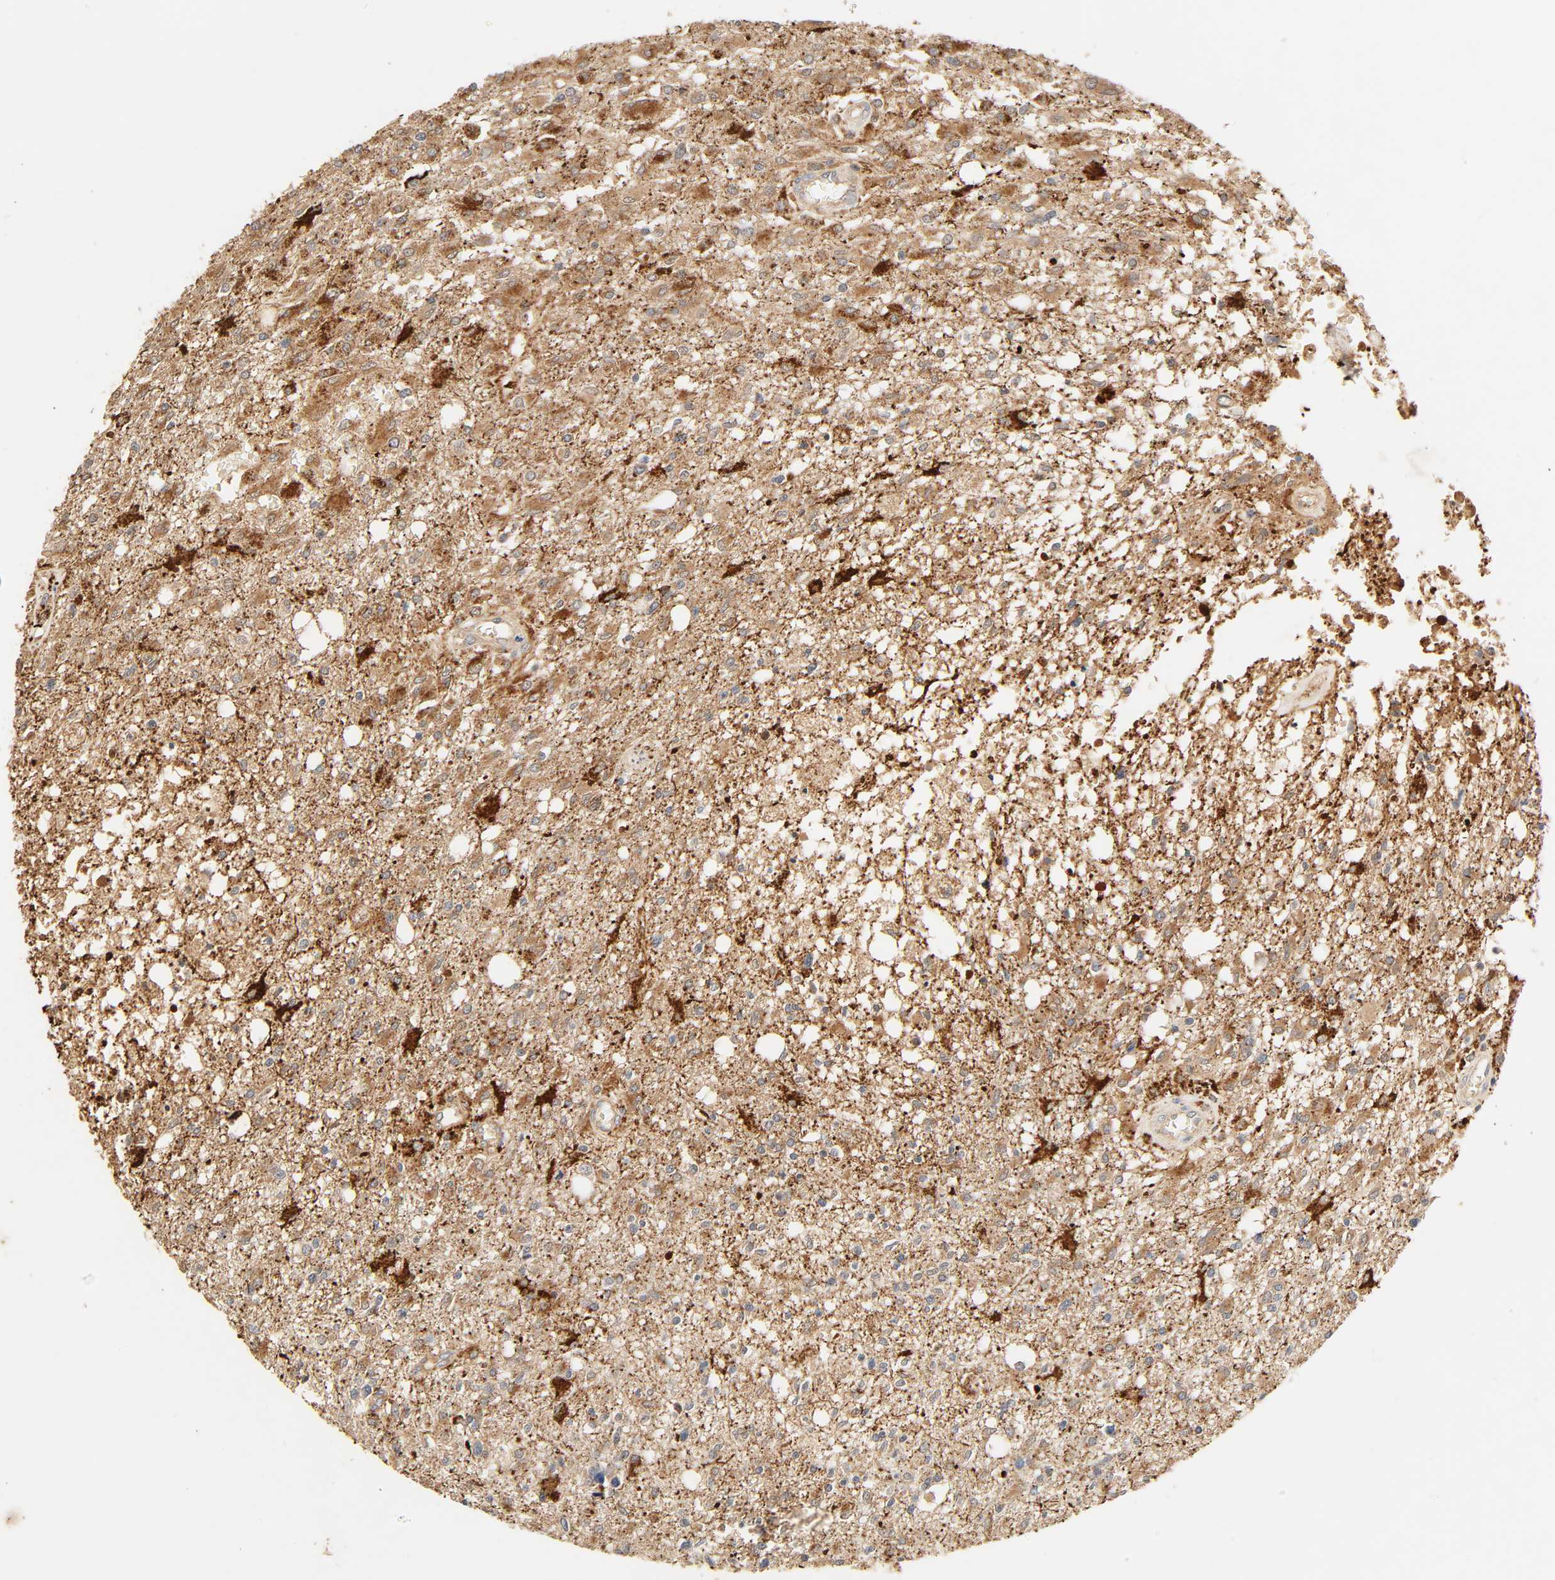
{"staining": {"intensity": "moderate", "quantity": ">75%", "location": "cytoplasmic/membranous"}, "tissue": "glioma", "cell_type": "Tumor cells", "image_type": "cancer", "snomed": [{"axis": "morphology", "description": "Glioma, malignant, High grade"}, {"axis": "topography", "description": "Cerebral cortex"}], "caption": "Tumor cells exhibit medium levels of moderate cytoplasmic/membranous staining in about >75% of cells in malignant high-grade glioma. (brown staining indicates protein expression, while blue staining denotes nuclei).", "gene": "MAPK6", "patient": {"sex": "male", "age": 76}}